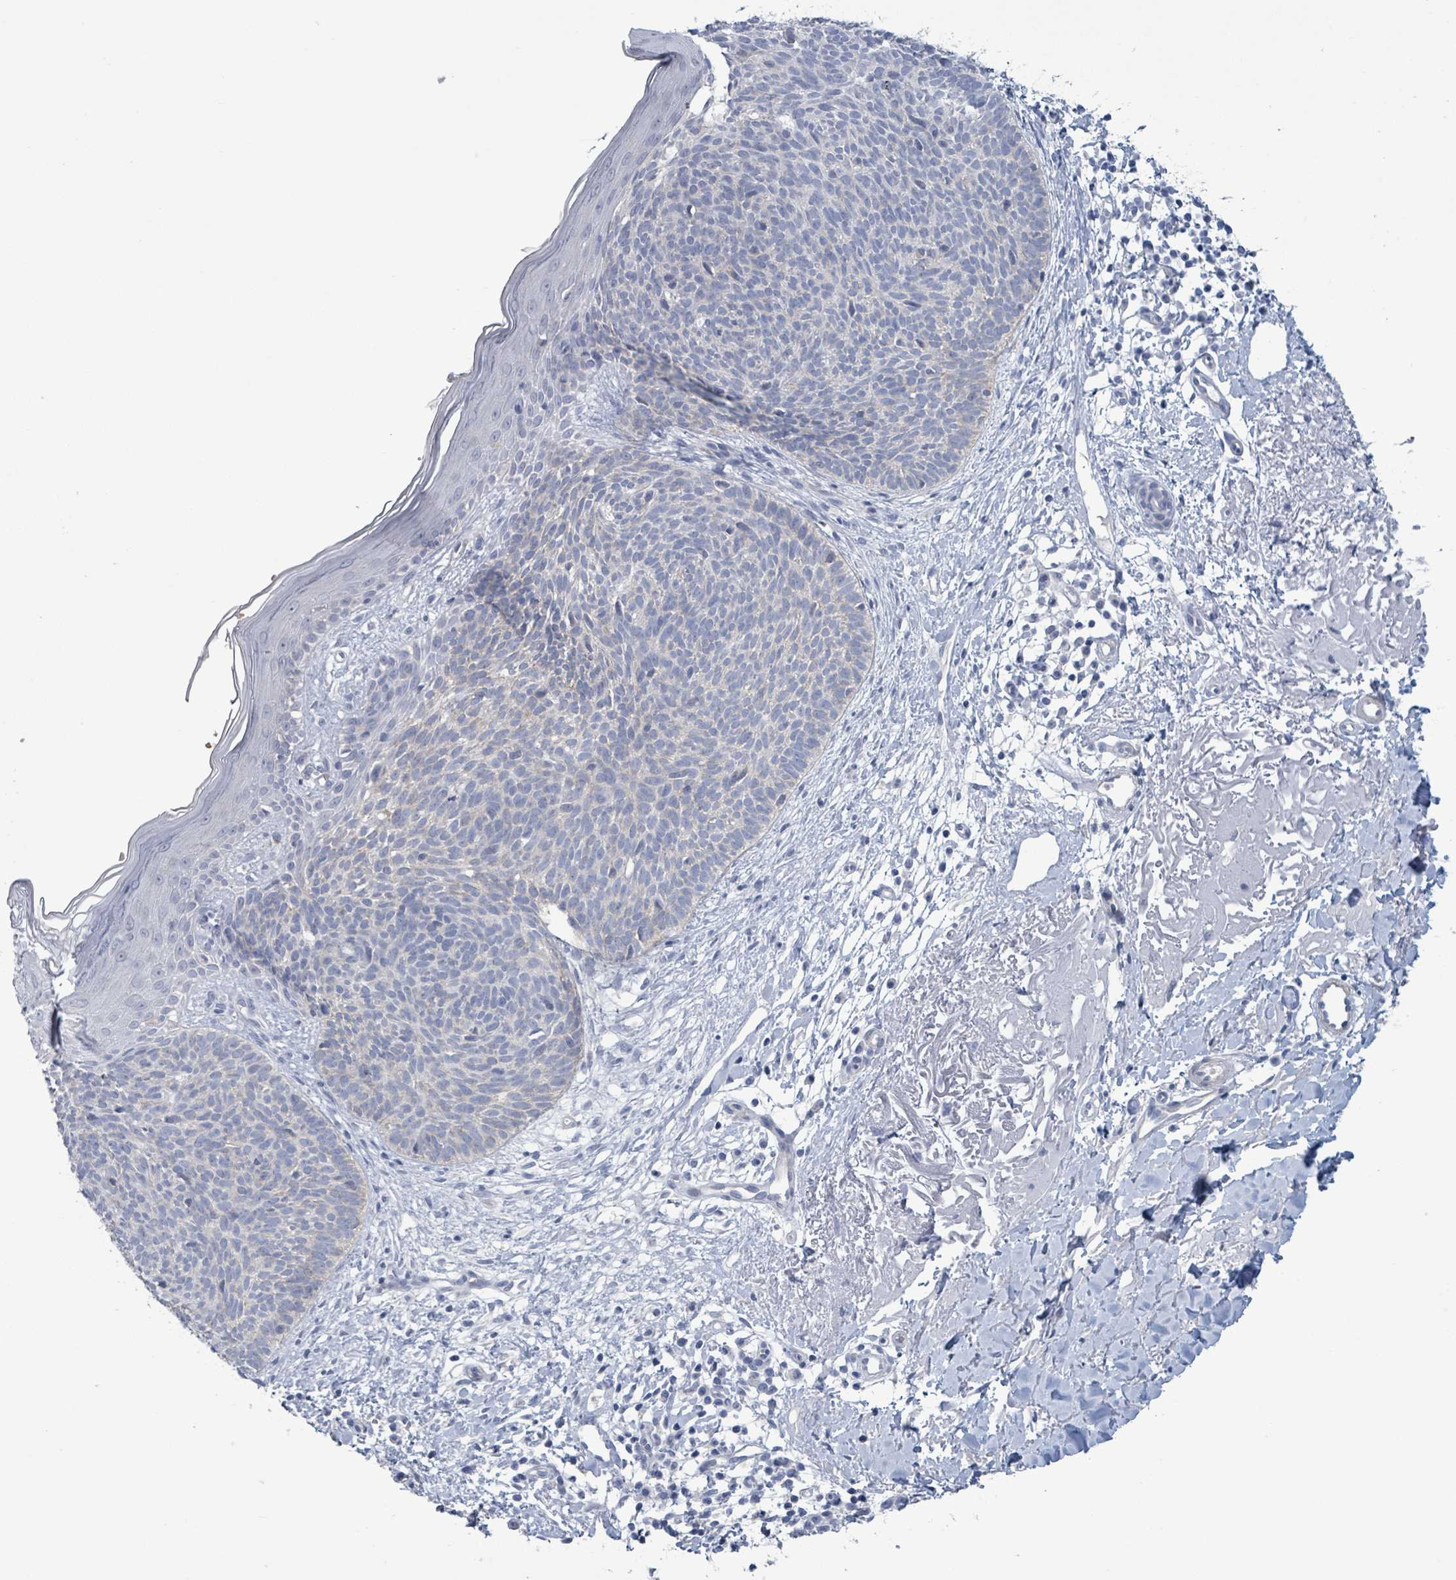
{"staining": {"intensity": "negative", "quantity": "none", "location": "none"}, "tissue": "skin cancer", "cell_type": "Tumor cells", "image_type": "cancer", "snomed": [{"axis": "morphology", "description": "Basal cell carcinoma"}, {"axis": "topography", "description": "Skin"}], "caption": "Micrograph shows no protein staining in tumor cells of skin basal cell carcinoma tissue.", "gene": "PKLR", "patient": {"sex": "male", "age": 84}}